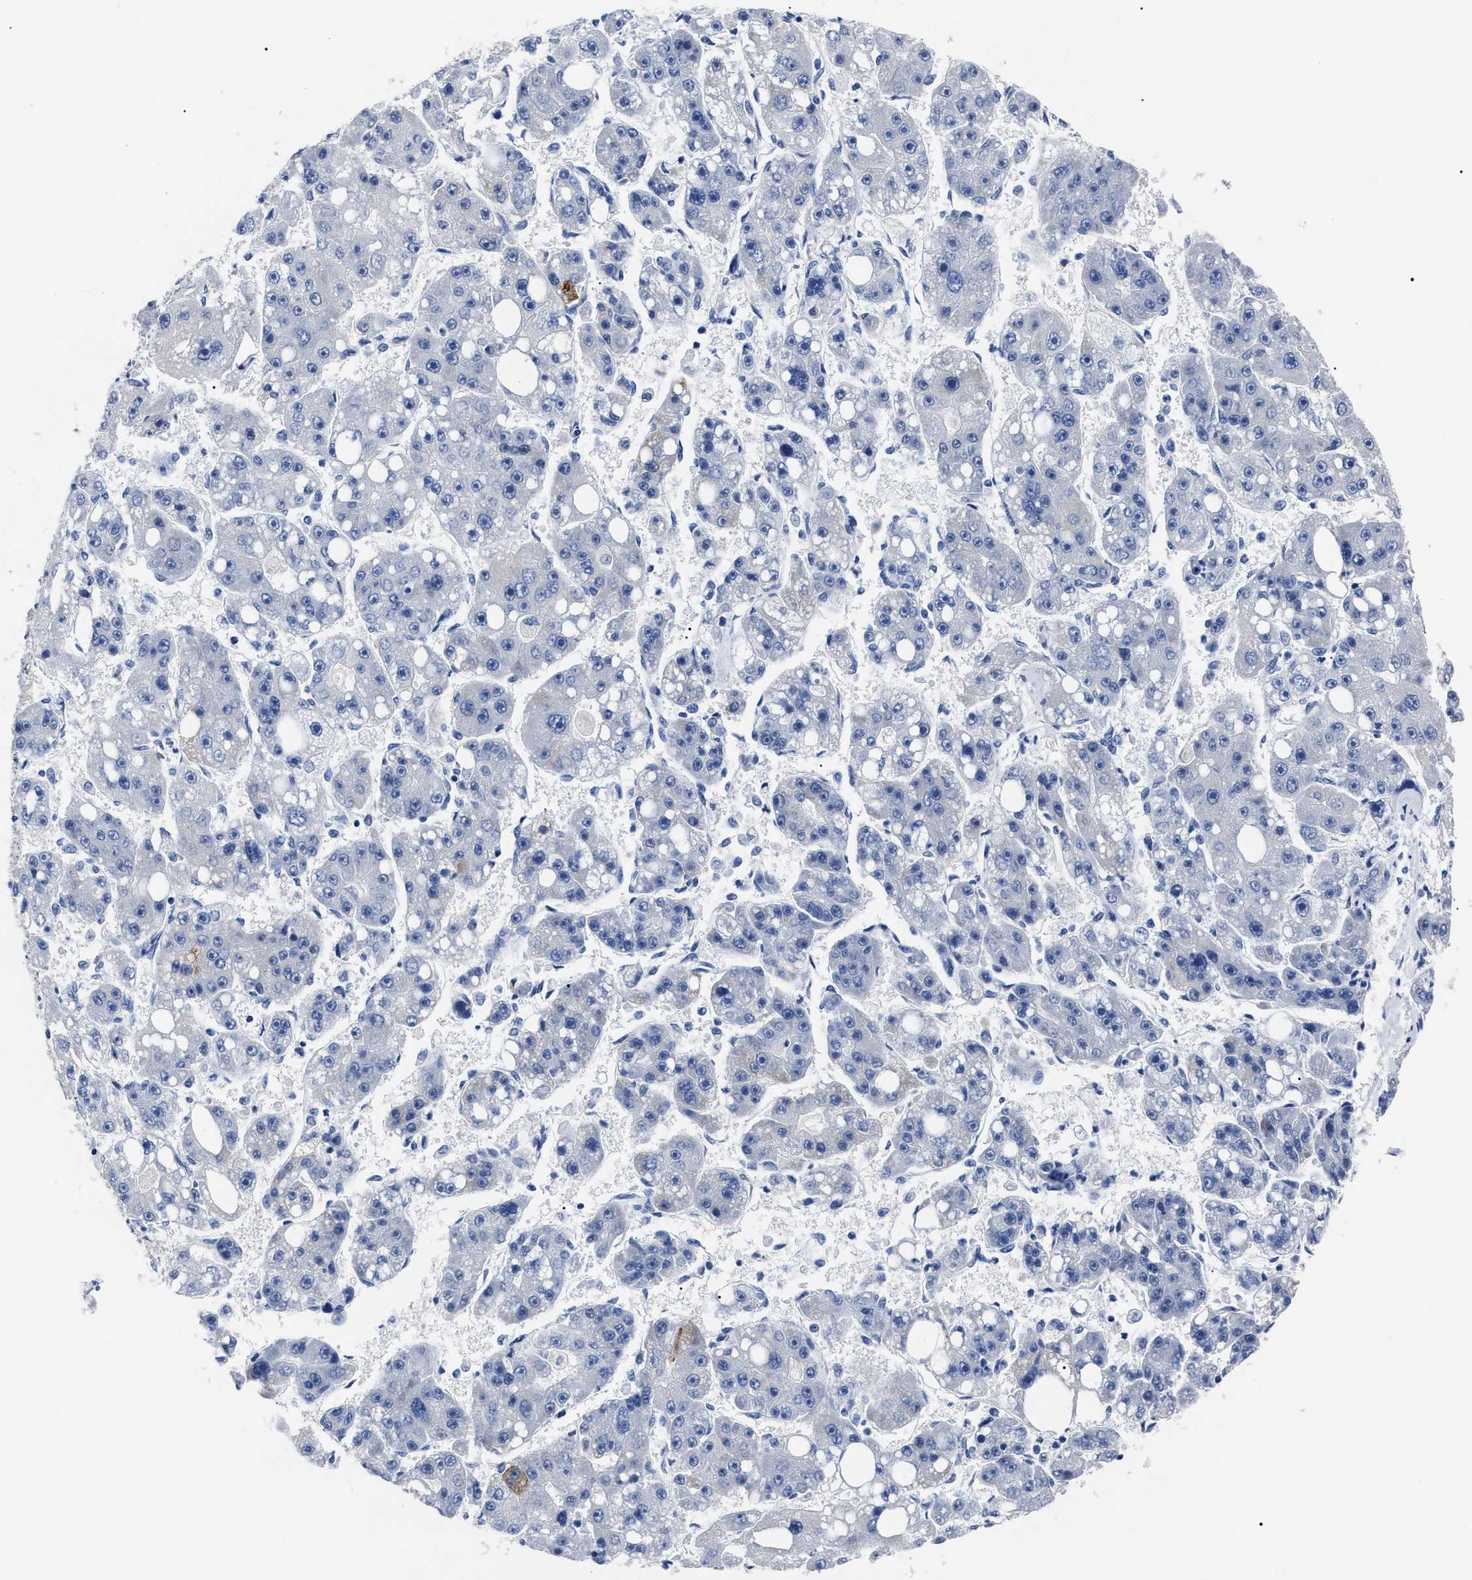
{"staining": {"intensity": "negative", "quantity": "none", "location": "none"}, "tissue": "liver cancer", "cell_type": "Tumor cells", "image_type": "cancer", "snomed": [{"axis": "morphology", "description": "Carcinoma, Hepatocellular, NOS"}, {"axis": "topography", "description": "Liver"}], "caption": "This histopathology image is of liver cancer stained with immunohistochemistry (IHC) to label a protein in brown with the nuclei are counter-stained blue. There is no expression in tumor cells.", "gene": "ALPG", "patient": {"sex": "female", "age": 61}}